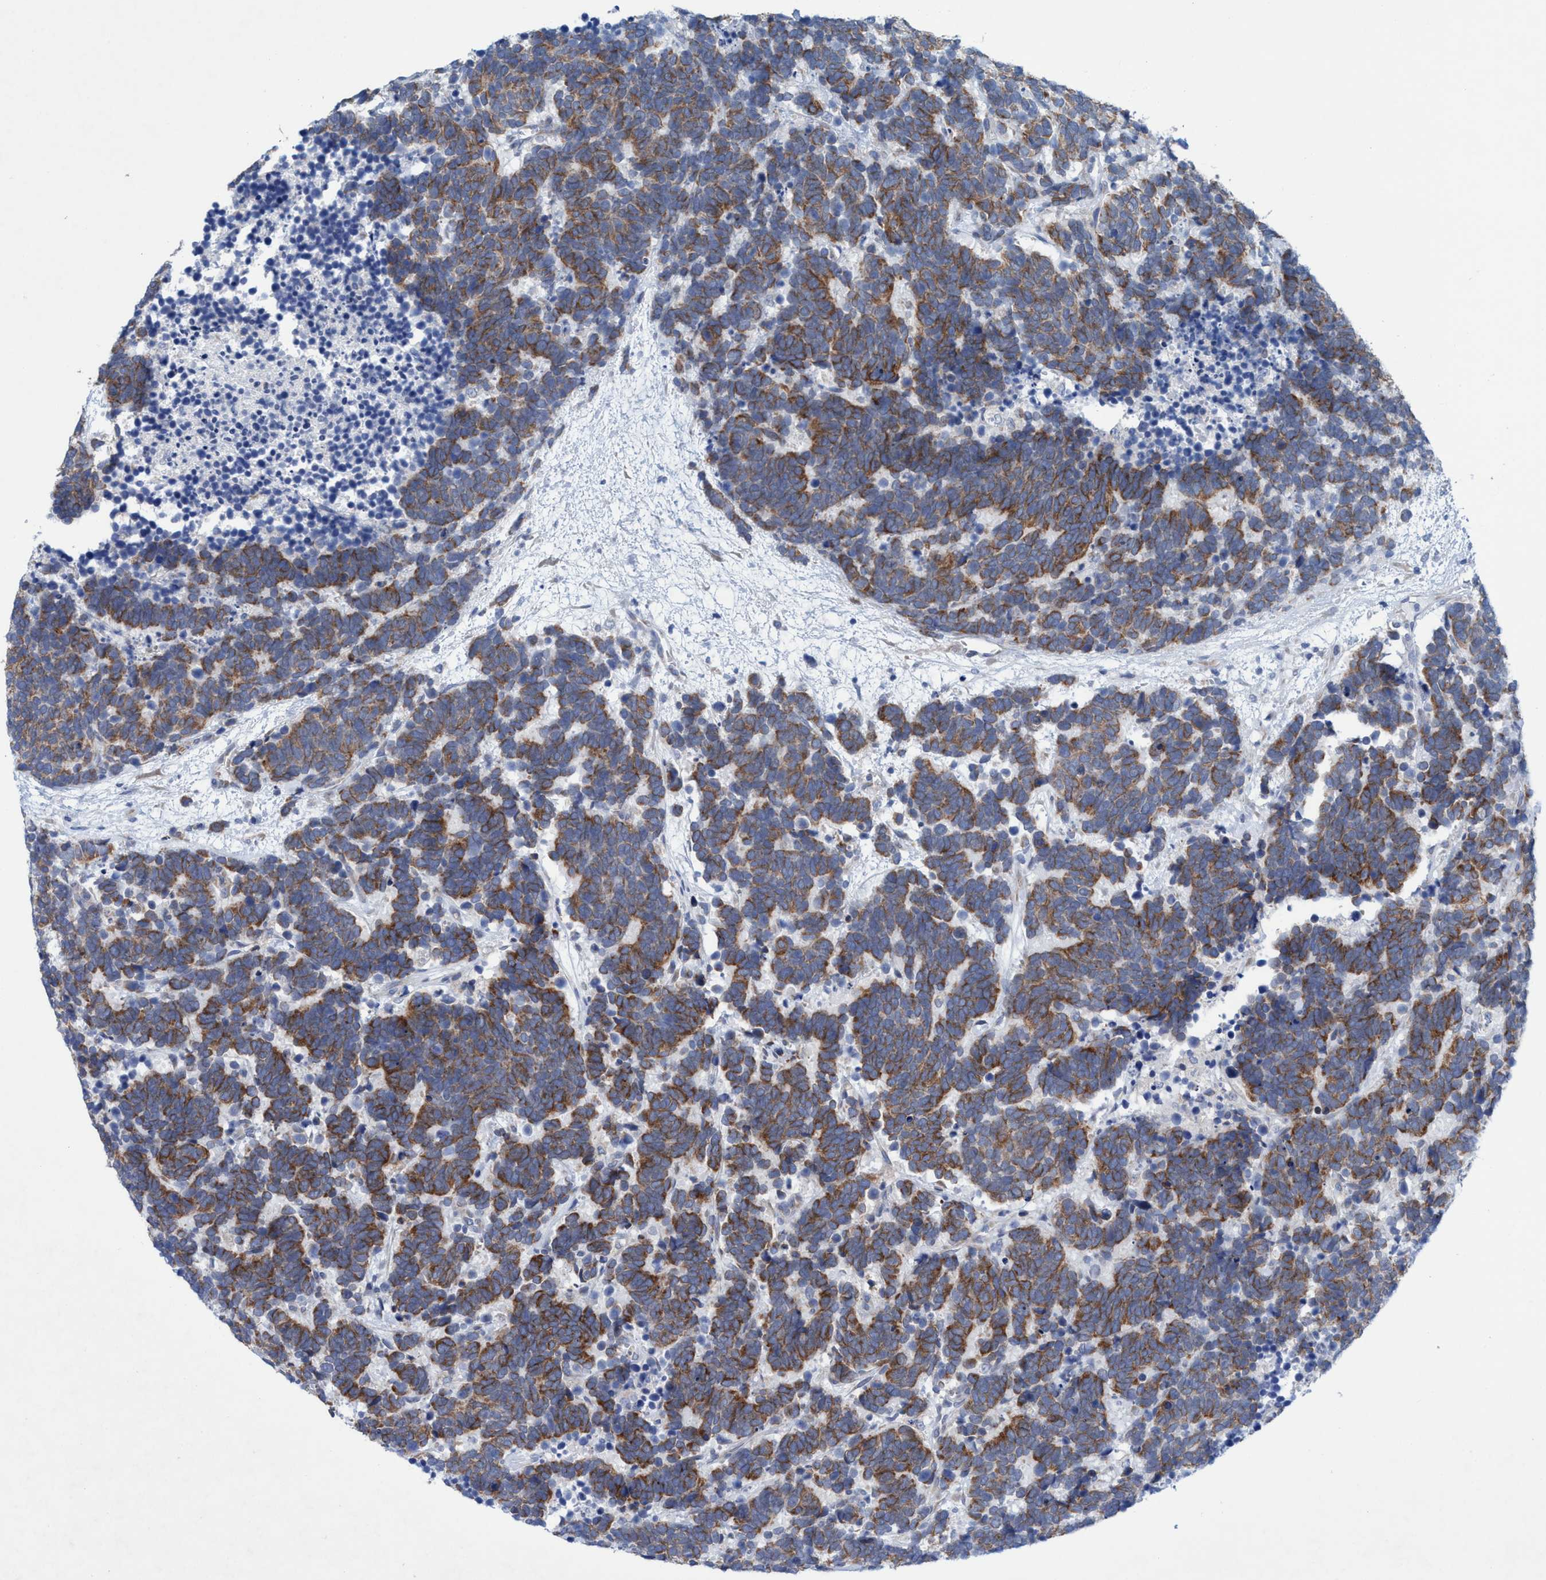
{"staining": {"intensity": "moderate", "quantity": ">75%", "location": "cytoplasmic/membranous"}, "tissue": "carcinoid", "cell_type": "Tumor cells", "image_type": "cancer", "snomed": [{"axis": "morphology", "description": "Carcinoma, NOS"}, {"axis": "morphology", "description": "Carcinoid, malignant, NOS"}, {"axis": "topography", "description": "Urinary bladder"}], "caption": "Carcinoid was stained to show a protein in brown. There is medium levels of moderate cytoplasmic/membranous expression in approximately >75% of tumor cells.", "gene": "RSAD1", "patient": {"sex": "male", "age": 57}}